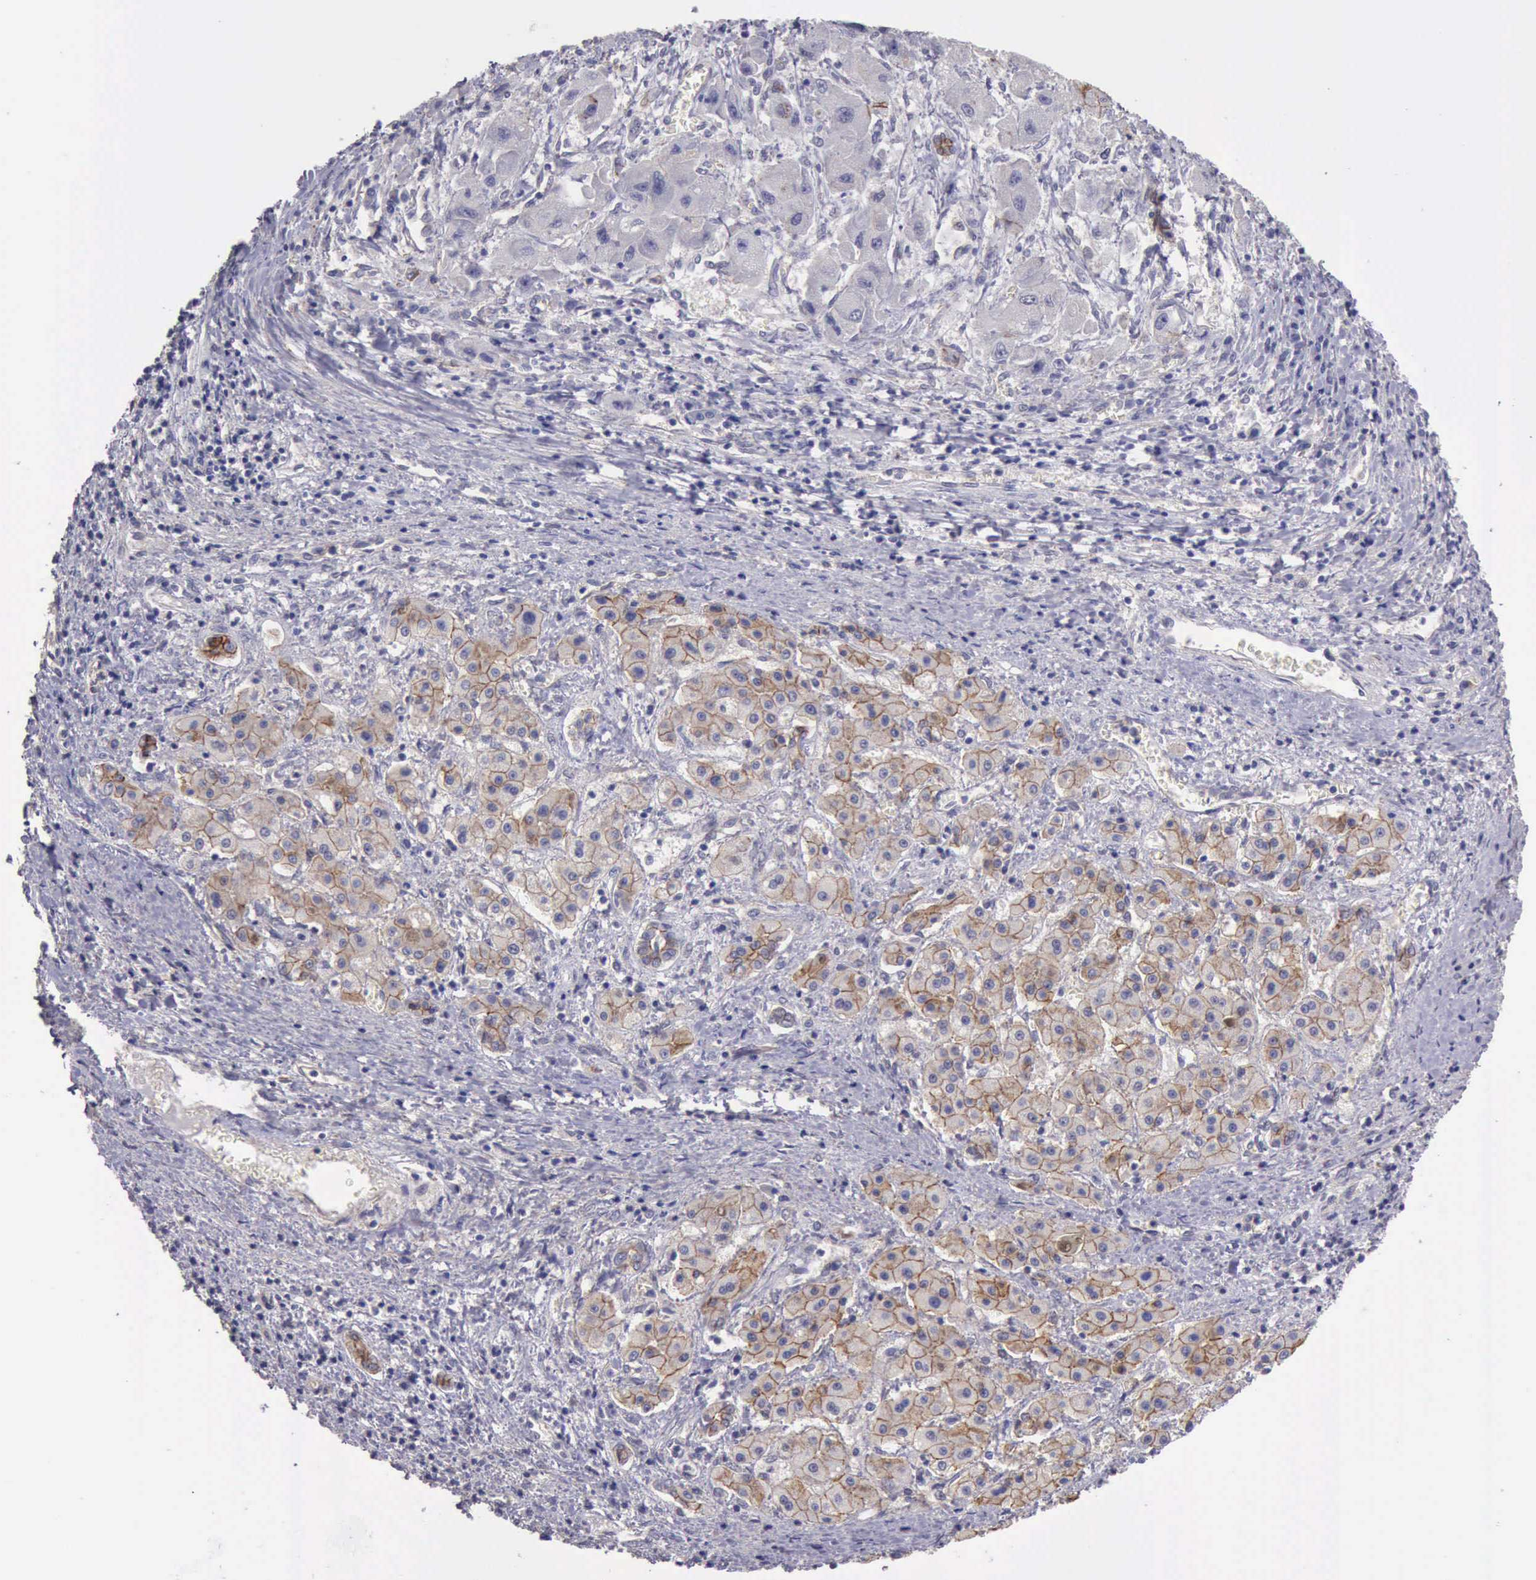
{"staining": {"intensity": "moderate", "quantity": "25%-75%", "location": "cytoplasmic/membranous"}, "tissue": "liver cancer", "cell_type": "Tumor cells", "image_type": "cancer", "snomed": [{"axis": "morphology", "description": "Carcinoma, Hepatocellular, NOS"}, {"axis": "topography", "description": "Liver"}], "caption": "Immunohistochemical staining of liver cancer (hepatocellular carcinoma) exhibits medium levels of moderate cytoplasmic/membranous protein expression in approximately 25%-75% of tumor cells. (Brightfield microscopy of DAB IHC at high magnification).", "gene": "KCND1", "patient": {"sex": "male", "age": 24}}